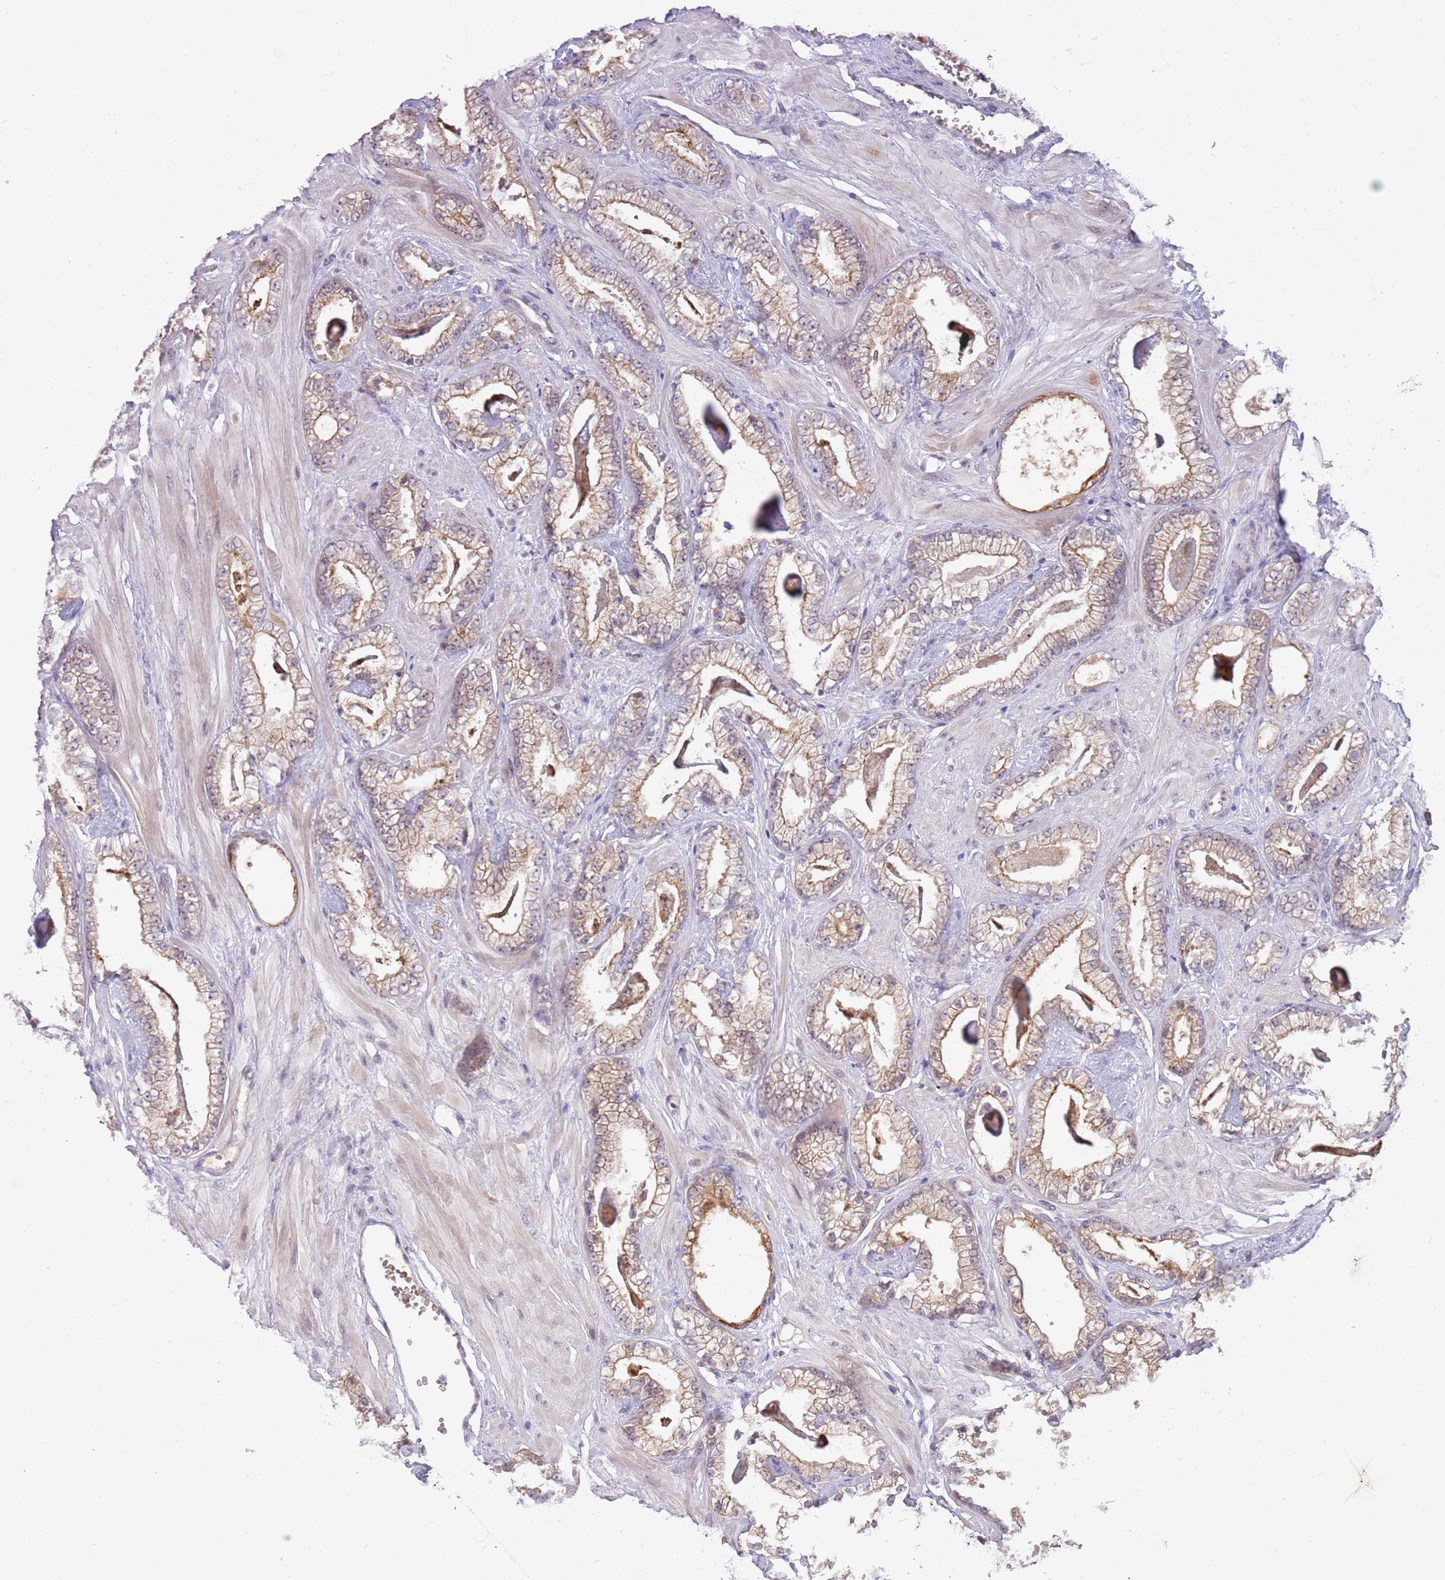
{"staining": {"intensity": "moderate", "quantity": "25%-75%", "location": "cytoplasmic/membranous"}, "tissue": "prostate cancer", "cell_type": "Tumor cells", "image_type": "cancer", "snomed": [{"axis": "morphology", "description": "Adenocarcinoma, Low grade"}, {"axis": "topography", "description": "Prostate"}], "caption": "Tumor cells exhibit moderate cytoplasmic/membranous staining in about 25%-75% of cells in prostate cancer (low-grade adenocarcinoma).", "gene": "TM2D1", "patient": {"sex": "male", "age": 60}}